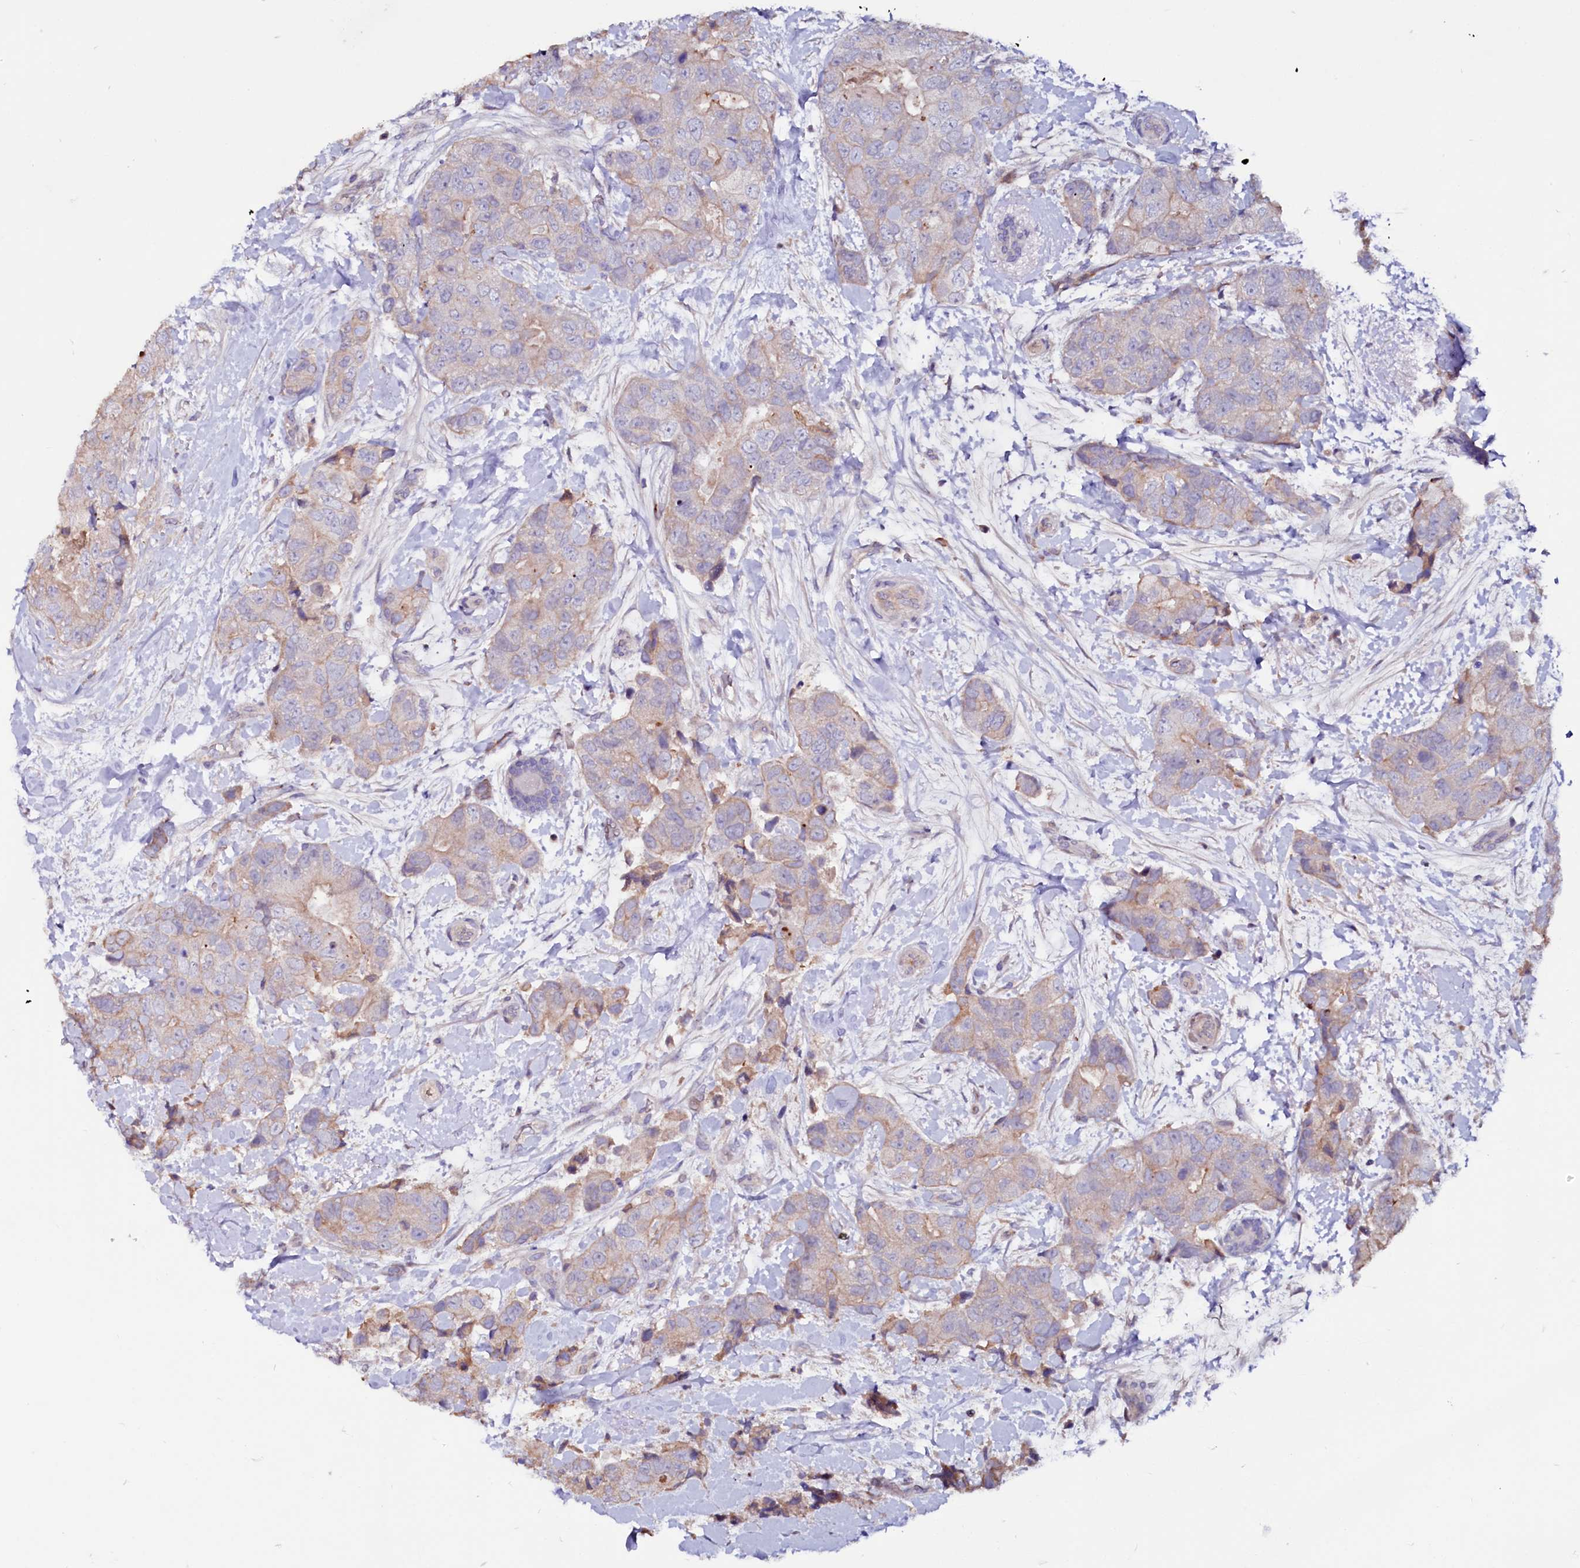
{"staining": {"intensity": "weak", "quantity": "<25%", "location": "cytoplasmic/membranous"}, "tissue": "breast cancer", "cell_type": "Tumor cells", "image_type": "cancer", "snomed": [{"axis": "morphology", "description": "Duct carcinoma"}, {"axis": "topography", "description": "Breast"}], "caption": "Immunohistochemical staining of invasive ductal carcinoma (breast) demonstrates no significant expression in tumor cells.", "gene": "IL17RD", "patient": {"sex": "female", "age": 62}}